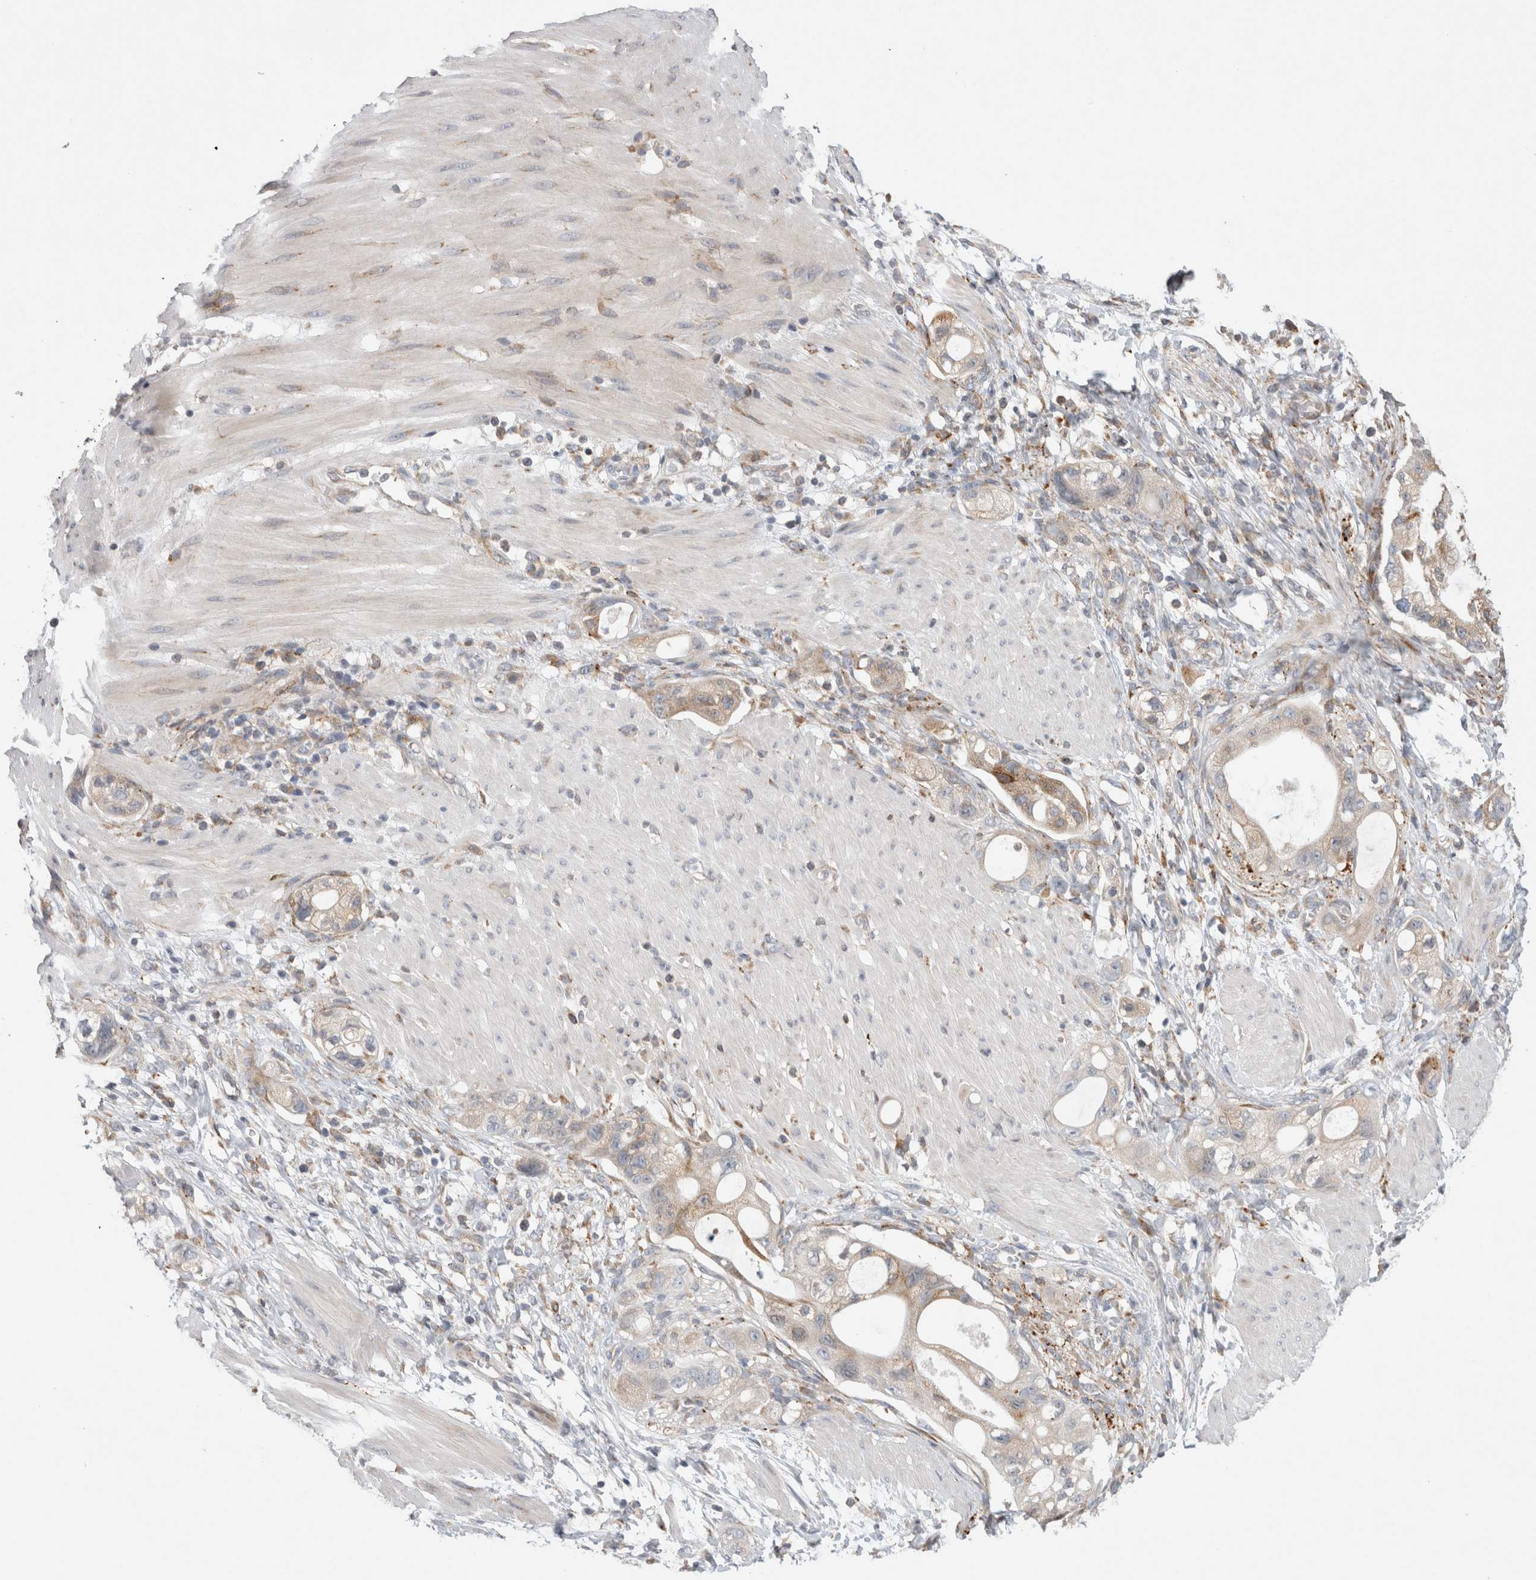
{"staining": {"intensity": "weak", "quantity": "<25%", "location": "cytoplasmic/membranous"}, "tissue": "stomach cancer", "cell_type": "Tumor cells", "image_type": "cancer", "snomed": [{"axis": "morphology", "description": "Adenocarcinoma, NOS"}, {"axis": "topography", "description": "Stomach"}, {"axis": "topography", "description": "Stomach, lower"}], "caption": "Immunohistochemistry (IHC) photomicrograph of neoplastic tissue: stomach adenocarcinoma stained with DAB displays no significant protein staining in tumor cells. Brightfield microscopy of immunohistochemistry stained with DAB (brown) and hematoxylin (blue), captured at high magnification.", "gene": "TRMT9B", "patient": {"sex": "female", "age": 48}}